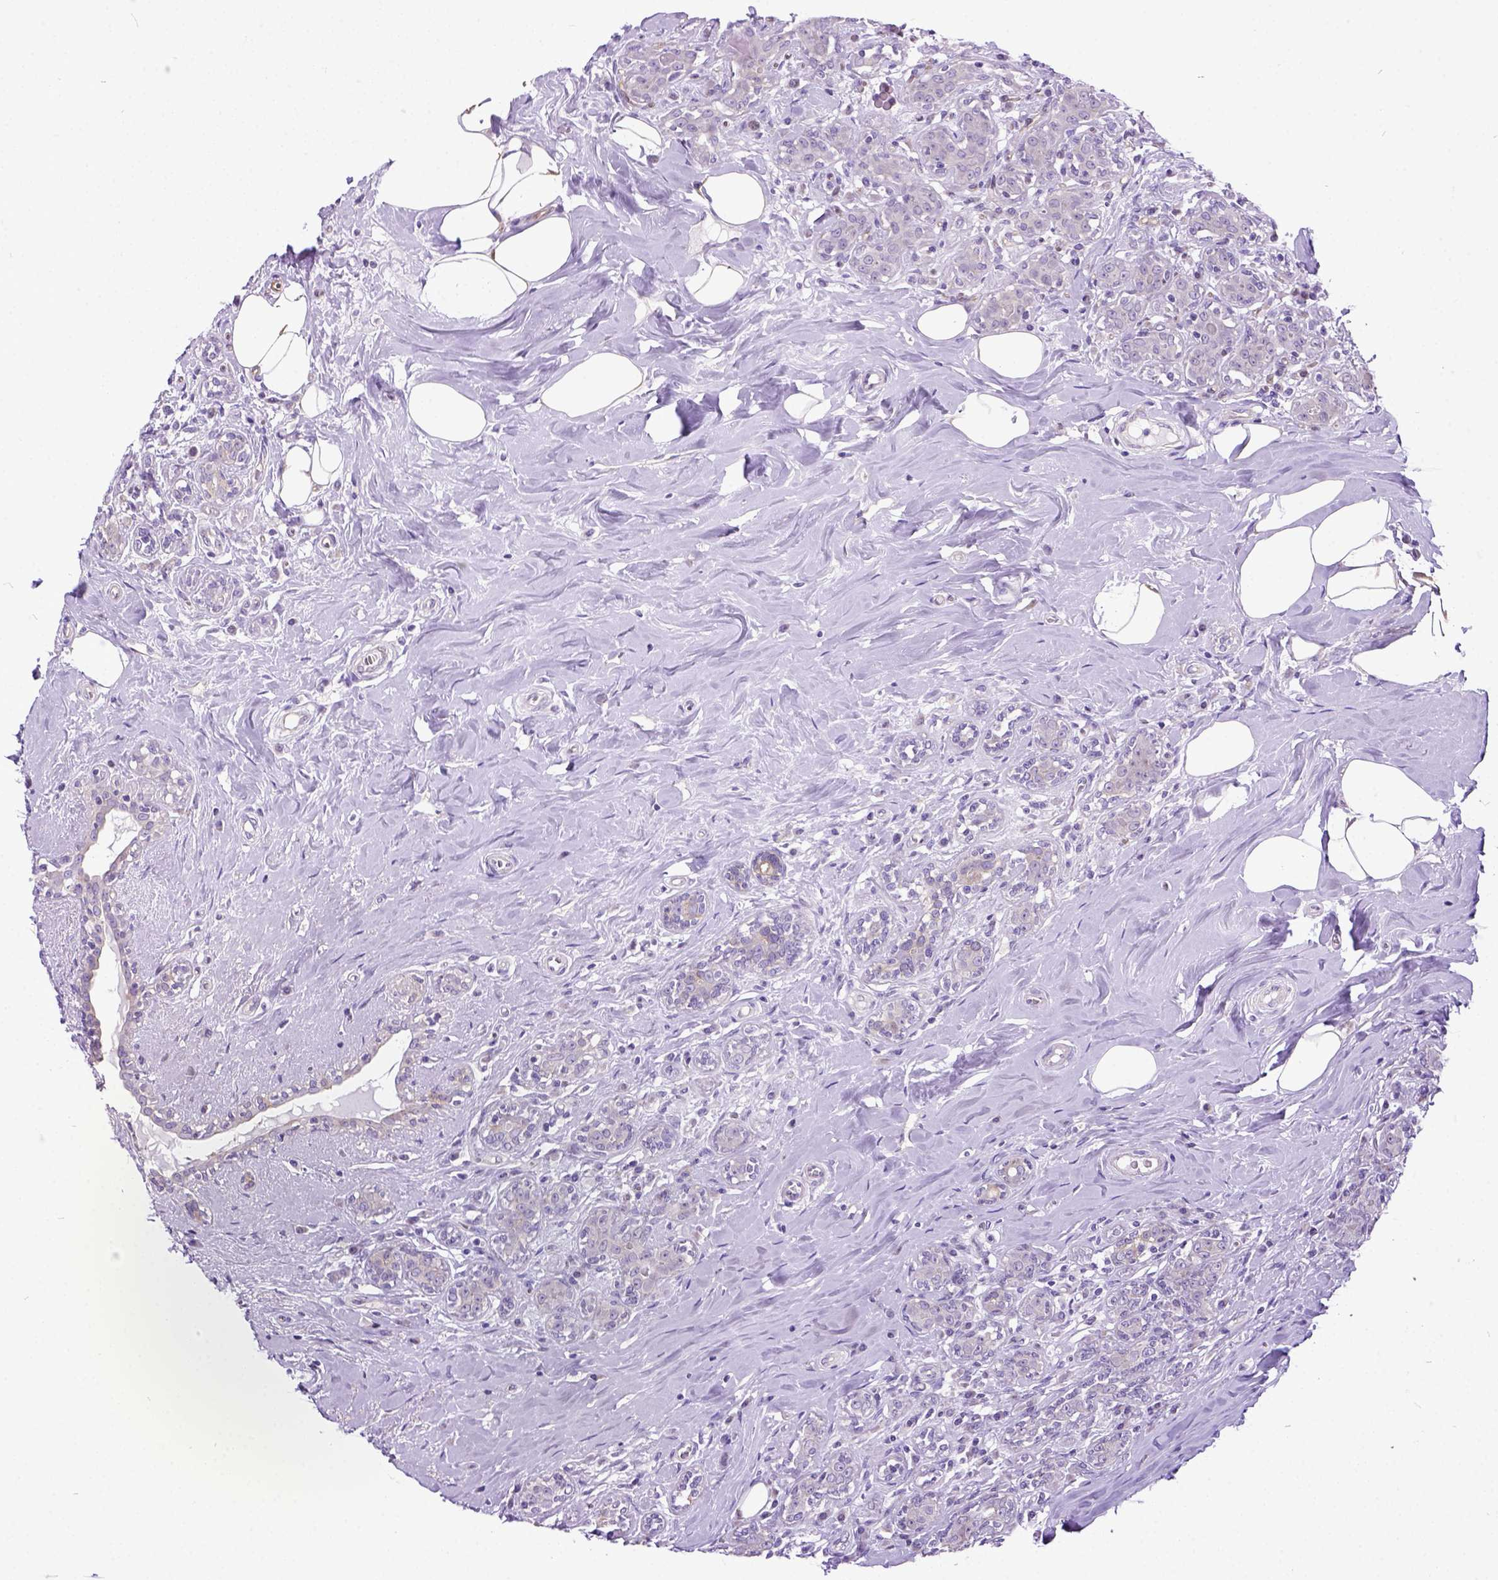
{"staining": {"intensity": "weak", "quantity": "25%-75%", "location": "cytoplasmic/membranous"}, "tissue": "breast cancer", "cell_type": "Tumor cells", "image_type": "cancer", "snomed": [{"axis": "morphology", "description": "Normal tissue, NOS"}, {"axis": "morphology", "description": "Duct carcinoma"}, {"axis": "topography", "description": "Breast"}], "caption": "Breast infiltrating ductal carcinoma was stained to show a protein in brown. There is low levels of weak cytoplasmic/membranous staining in about 25%-75% of tumor cells. (Brightfield microscopy of DAB IHC at high magnification).", "gene": "NEK5", "patient": {"sex": "female", "age": 43}}